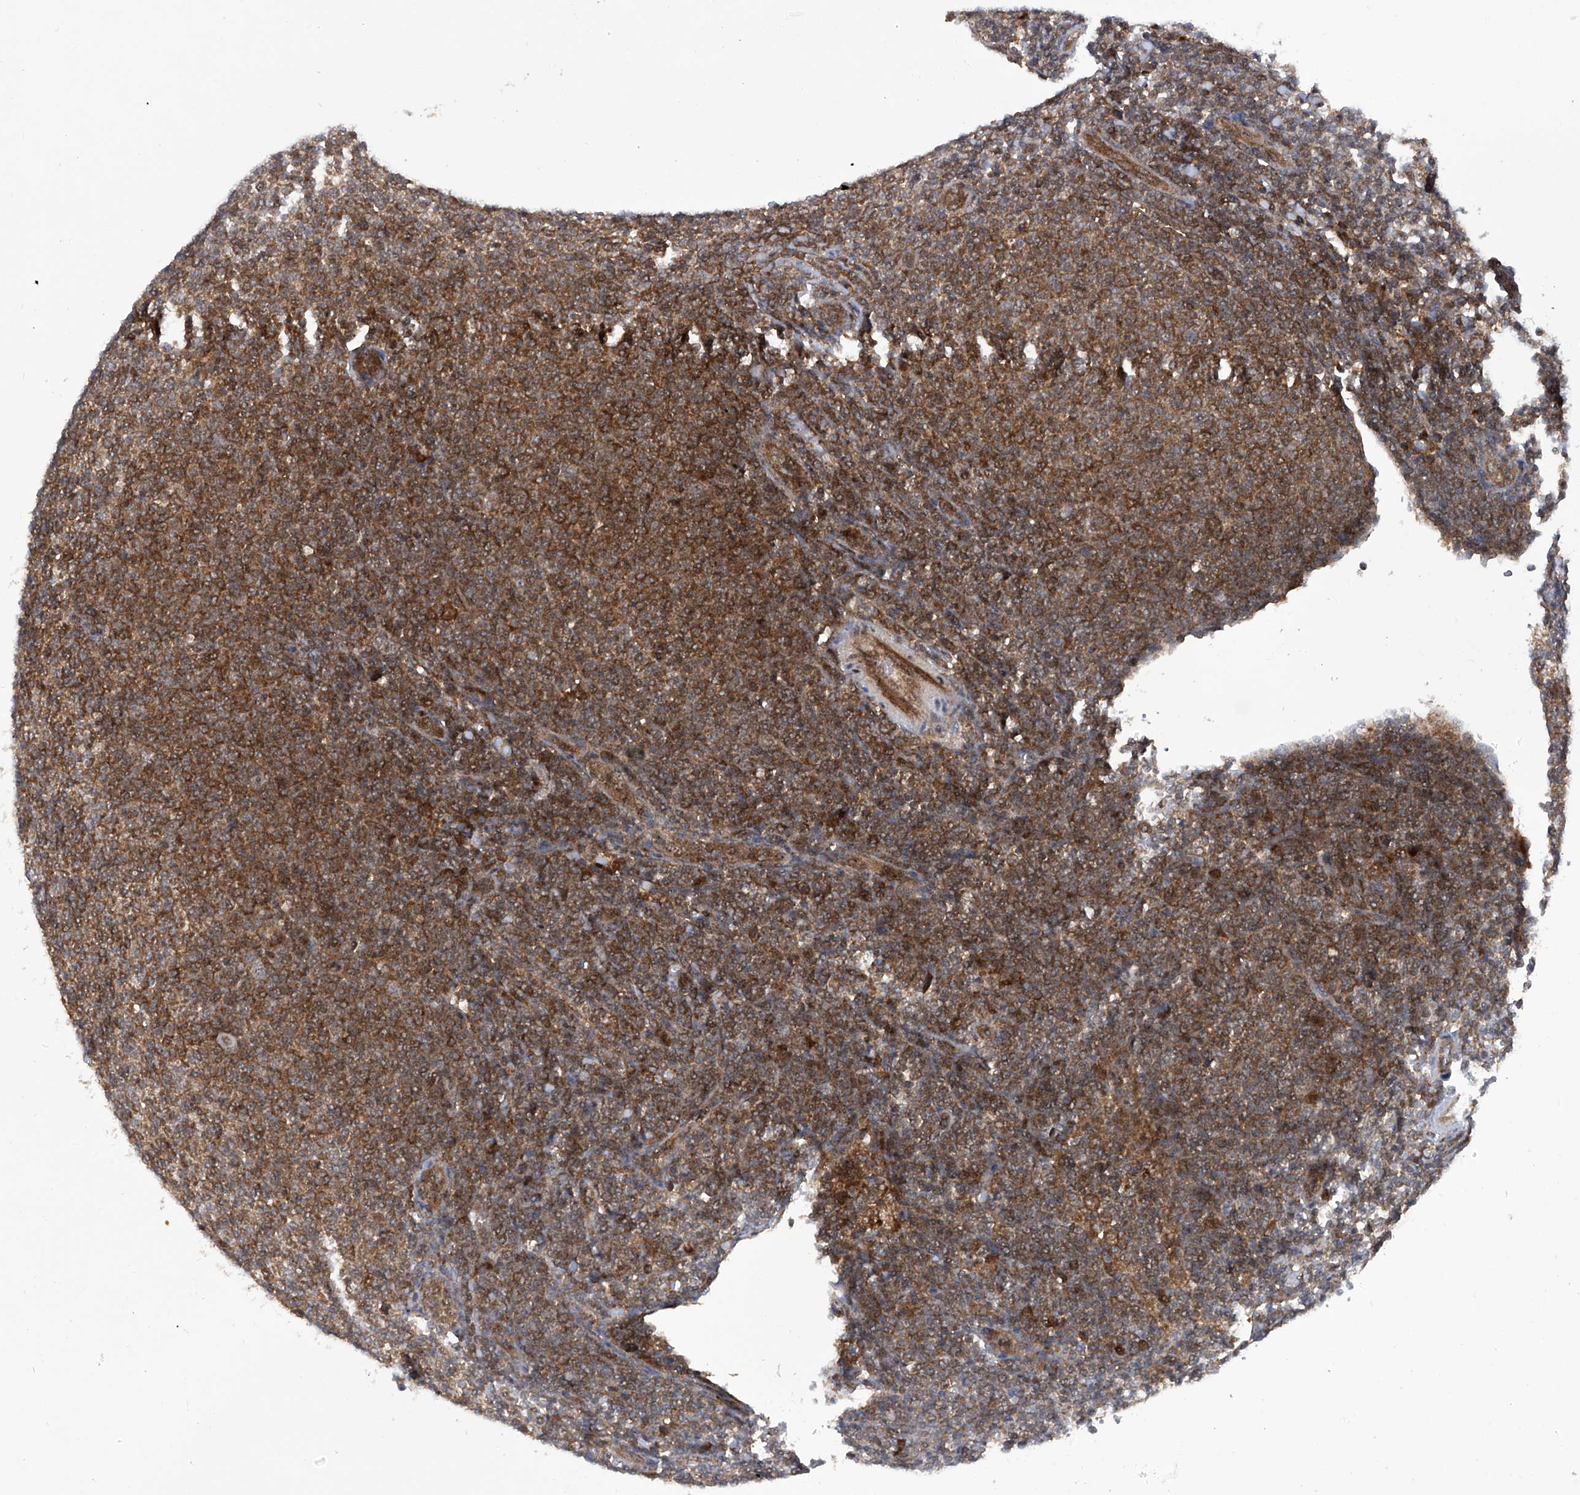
{"staining": {"intensity": "weak", "quantity": "25%-75%", "location": "cytoplasmic/membranous"}, "tissue": "lymphoma", "cell_type": "Tumor cells", "image_type": "cancer", "snomed": [{"axis": "morphology", "description": "Malignant lymphoma, non-Hodgkin's type, Low grade"}, {"axis": "topography", "description": "Lymph node"}], "caption": "Protein expression by IHC displays weak cytoplasmic/membranous positivity in approximately 25%-75% of tumor cells in lymphoma.", "gene": "CISH", "patient": {"sex": "male", "age": 66}}